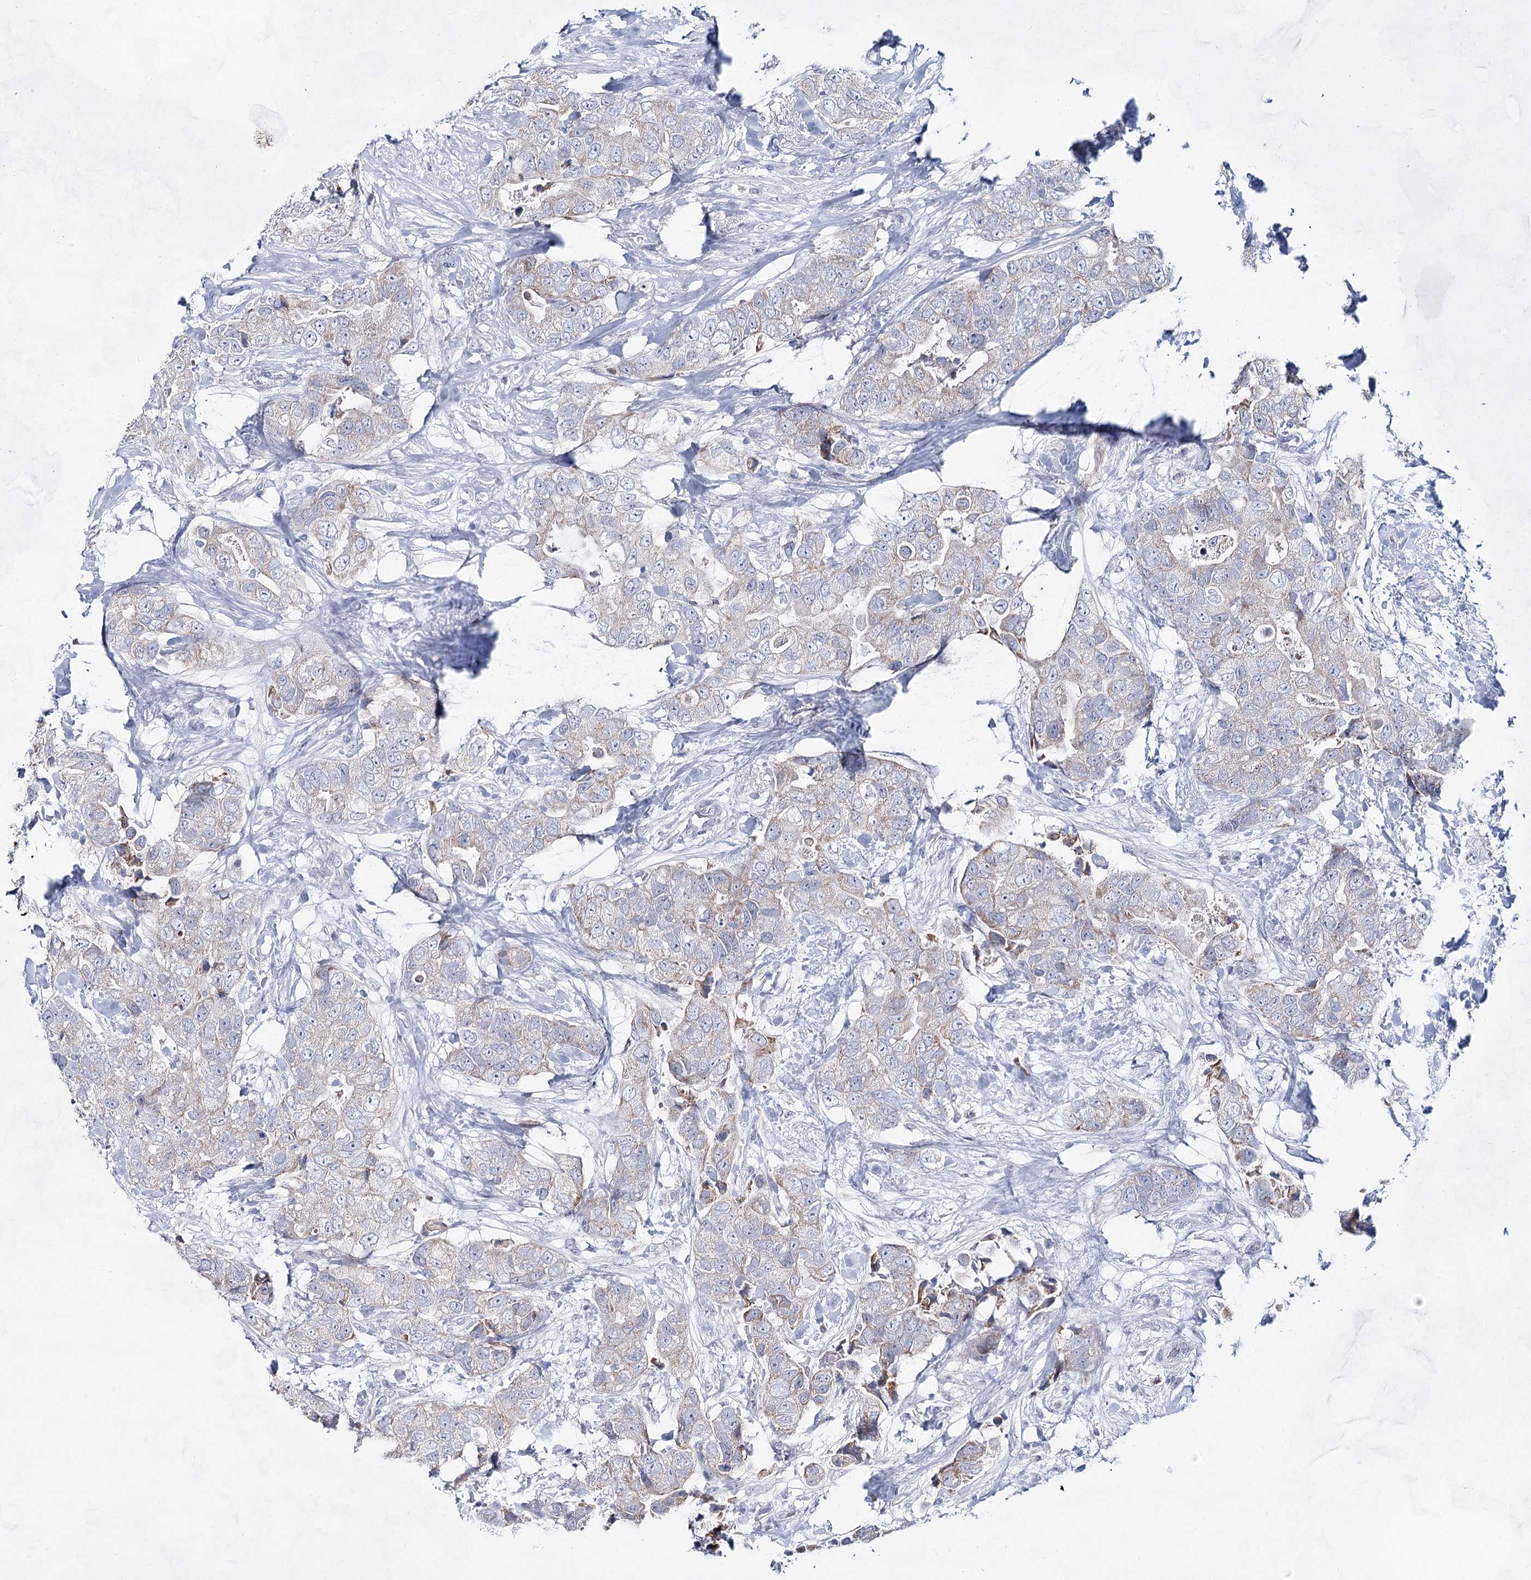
{"staining": {"intensity": "weak", "quantity": "<25%", "location": "cytoplasmic/membranous"}, "tissue": "breast cancer", "cell_type": "Tumor cells", "image_type": "cancer", "snomed": [{"axis": "morphology", "description": "Duct carcinoma"}, {"axis": "topography", "description": "Breast"}], "caption": "The image demonstrates no significant positivity in tumor cells of intraductal carcinoma (breast).", "gene": "BPHL", "patient": {"sex": "female", "age": 62}}